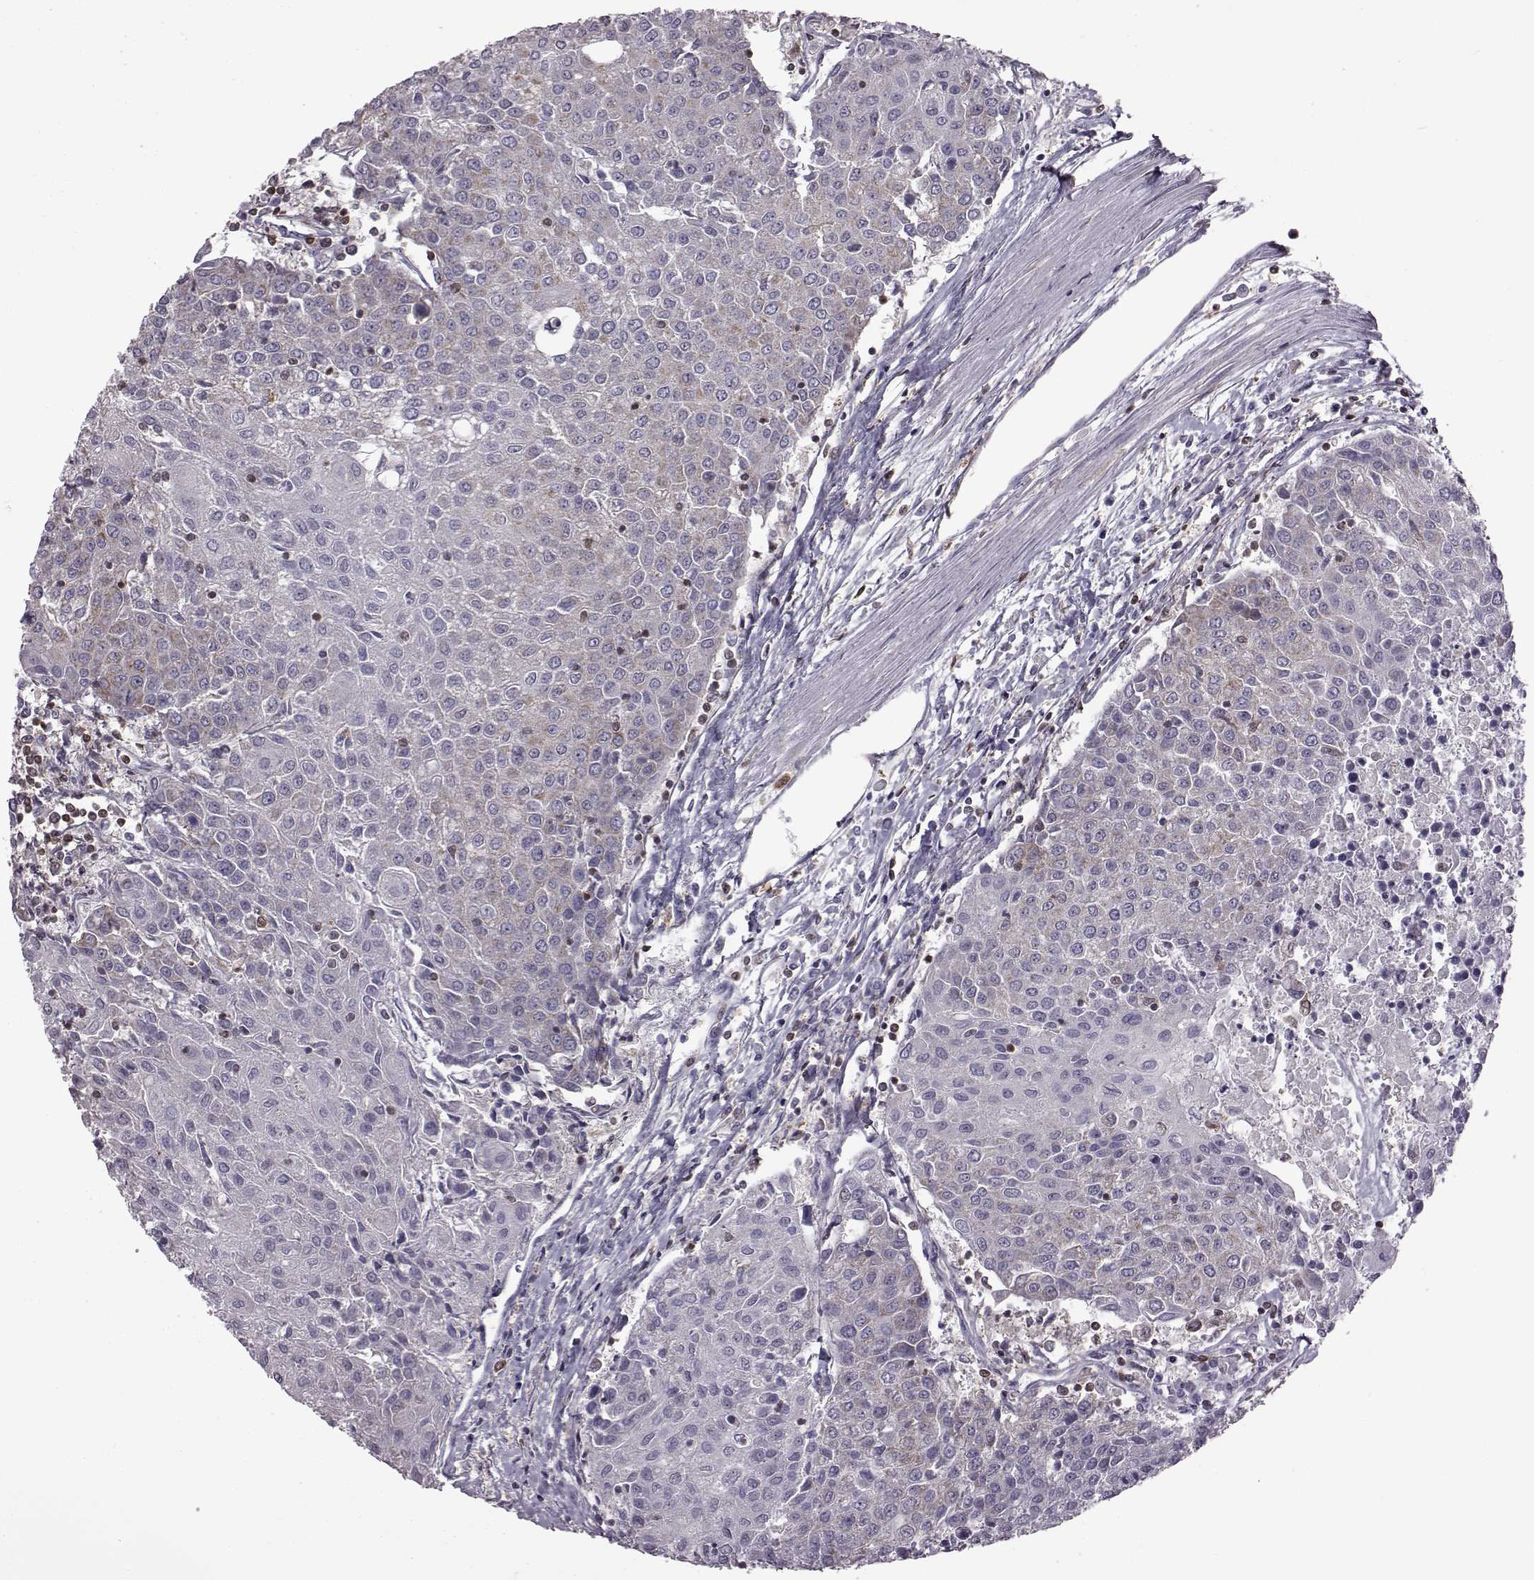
{"staining": {"intensity": "negative", "quantity": "none", "location": "none"}, "tissue": "urothelial cancer", "cell_type": "Tumor cells", "image_type": "cancer", "snomed": [{"axis": "morphology", "description": "Urothelial carcinoma, High grade"}, {"axis": "topography", "description": "Urinary bladder"}], "caption": "This is an IHC histopathology image of urothelial cancer. There is no staining in tumor cells.", "gene": "DOK2", "patient": {"sex": "female", "age": 85}}